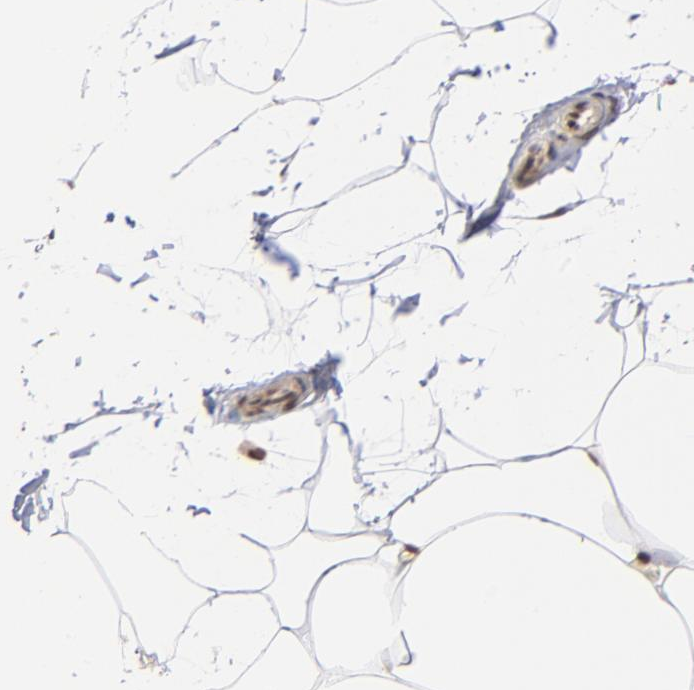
{"staining": {"intensity": "moderate", "quantity": ">75%", "location": "nuclear"}, "tissue": "adipose tissue", "cell_type": "Adipocytes", "image_type": "normal", "snomed": [{"axis": "morphology", "description": "Normal tissue, NOS"}, {"axis": "morphology", "description": "Duct carcinoma"}, {"axis": "topography", "description": "Breast"}, {"axis": "topography", "description": "Adipose tissue"}], "caption": "Protein staining displays moderate nuclear positivity in about >75% of adipocytes in benign adipose tissue. The protein of interest is stained brown, and the nuclei are stained in blue (DAB (3,3'-diaminobenzidine) IHC with brightfield microscopy, high magnification).", "gene": "BRPF1", "patient": {"sex": "female", "age": 37}}